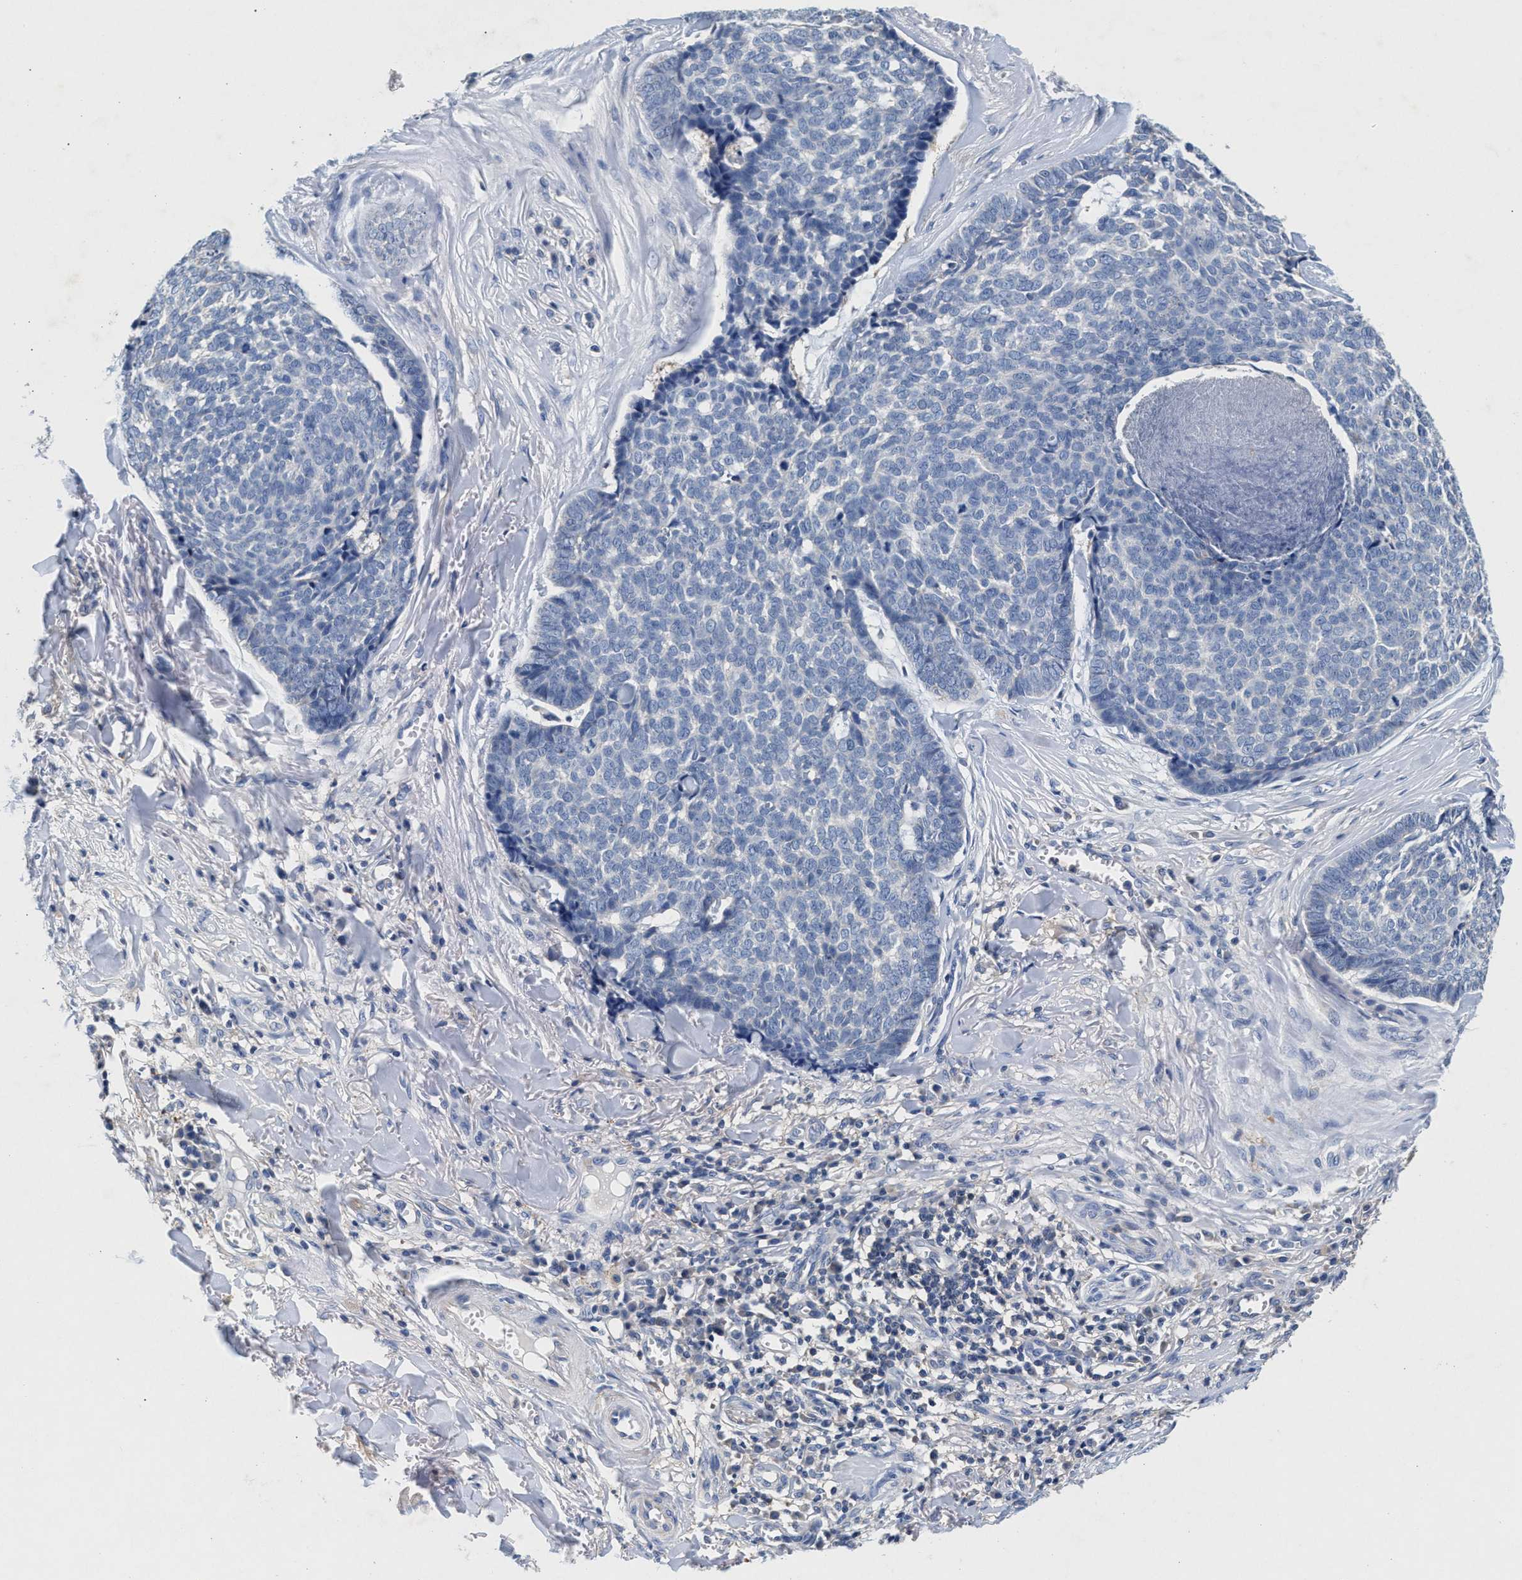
{"staining": {"intensity": "negative", "quantity": "none", "location": "none"}, "tissue": "skin cancer", "cell_type": "Tumor cells", "image_type": "cancer", "snomed": [{"axis": "morphology", "description": "Basal cell carcinoma"}, {"axis": "topography", "description": "Skin"}], "caption": "A photomicrograph of human skin cancer (basal cell carcinoma) is negative for staining in tumor cells.", "gene": "GNAI3", "patient": {"sex": "male", "age": 84}}